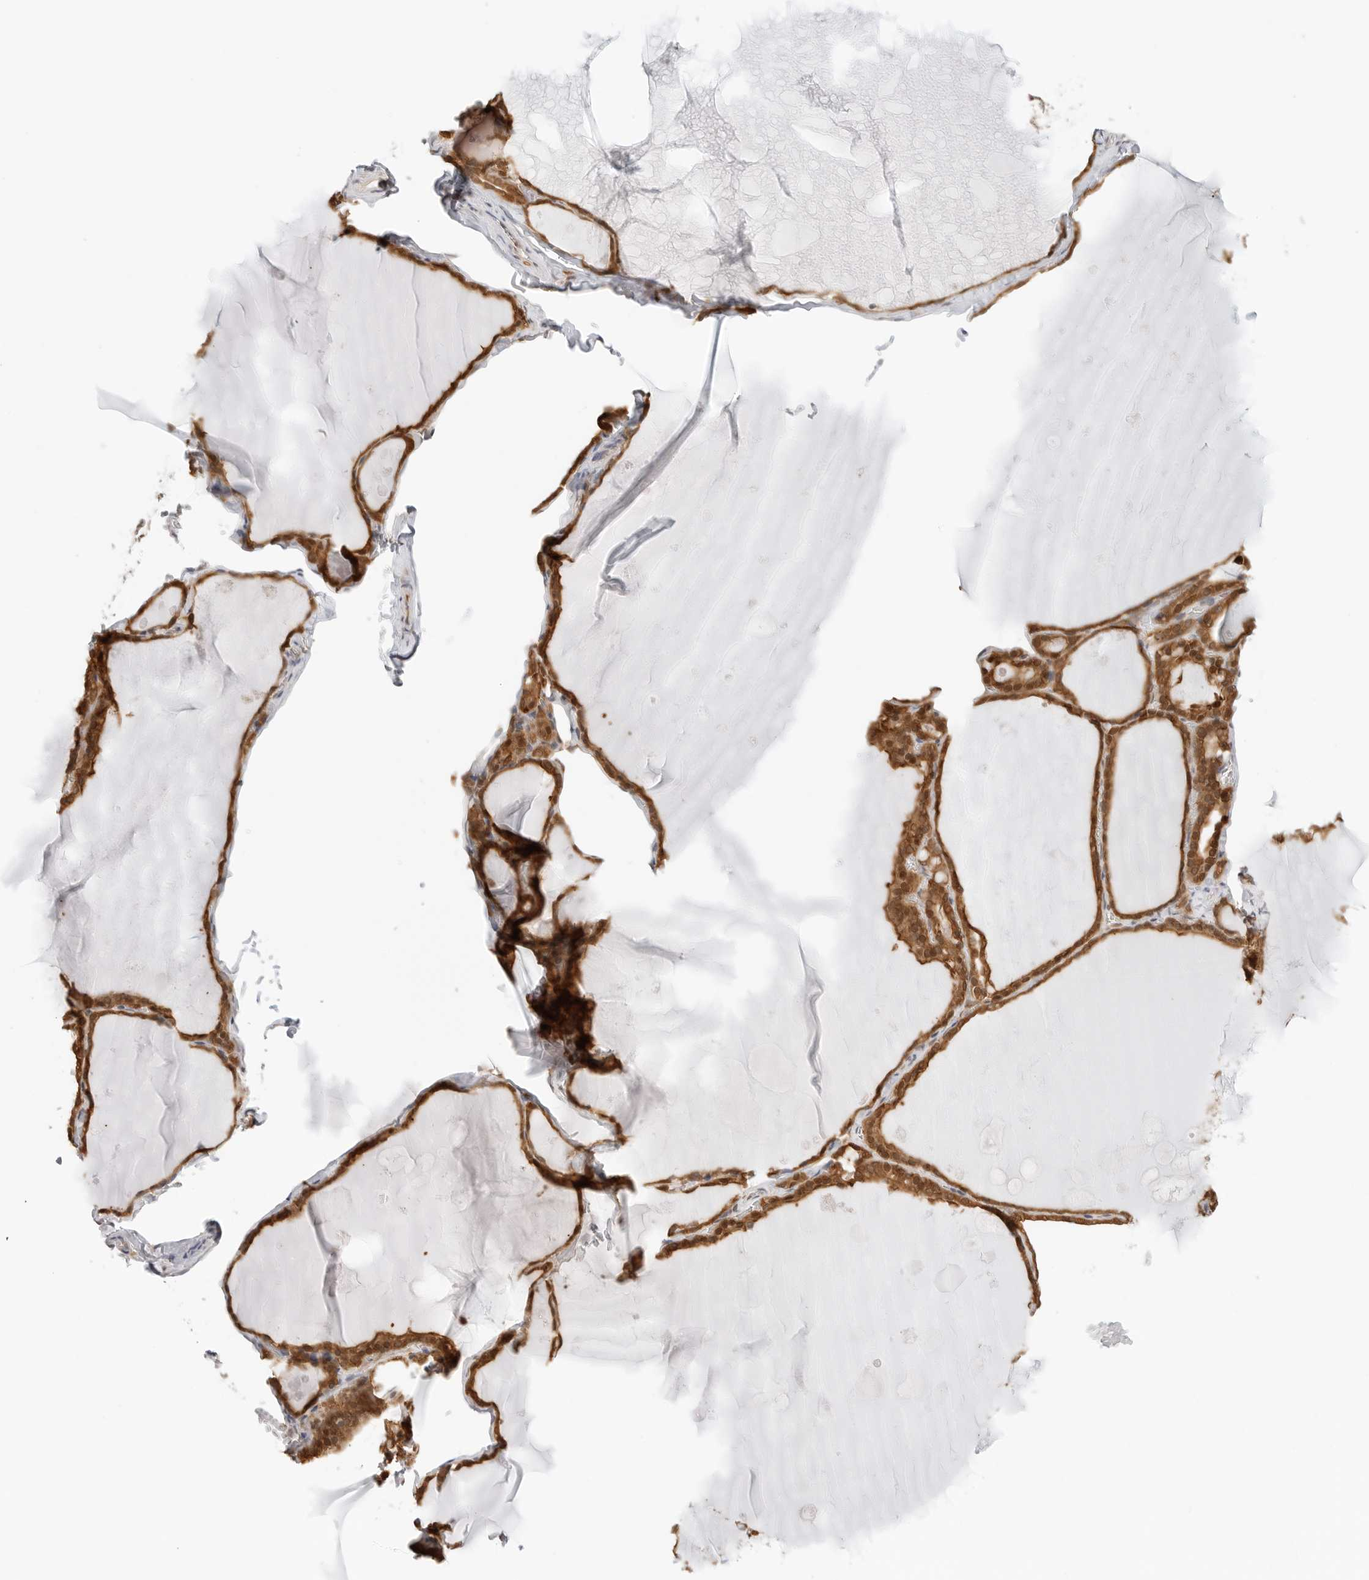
{"staining": {"intensity": "strong", "quantity": ">75%", "location": "cytoplasmic/membranous"}, "tissue": "thyroid gland", "cell_type": "Glandular cells", "image_type": "normal", "snomed": [{"axis": "morphology", "description": "Normal tissue, NOS"}, {"axis": "topography", "description": "Thyroid gland"}], "caption": "IHC histopathology image of benign thyroid gland: thyroid gland stained using IHC shows high levels of strong protein expression localized specifically in the cytoplasmic/membranous of glandular cells, appearing as a cytoplasmic/membranous brown color.", "gene": "NUDC", "patient": {"sex": "male", "age": 56}}